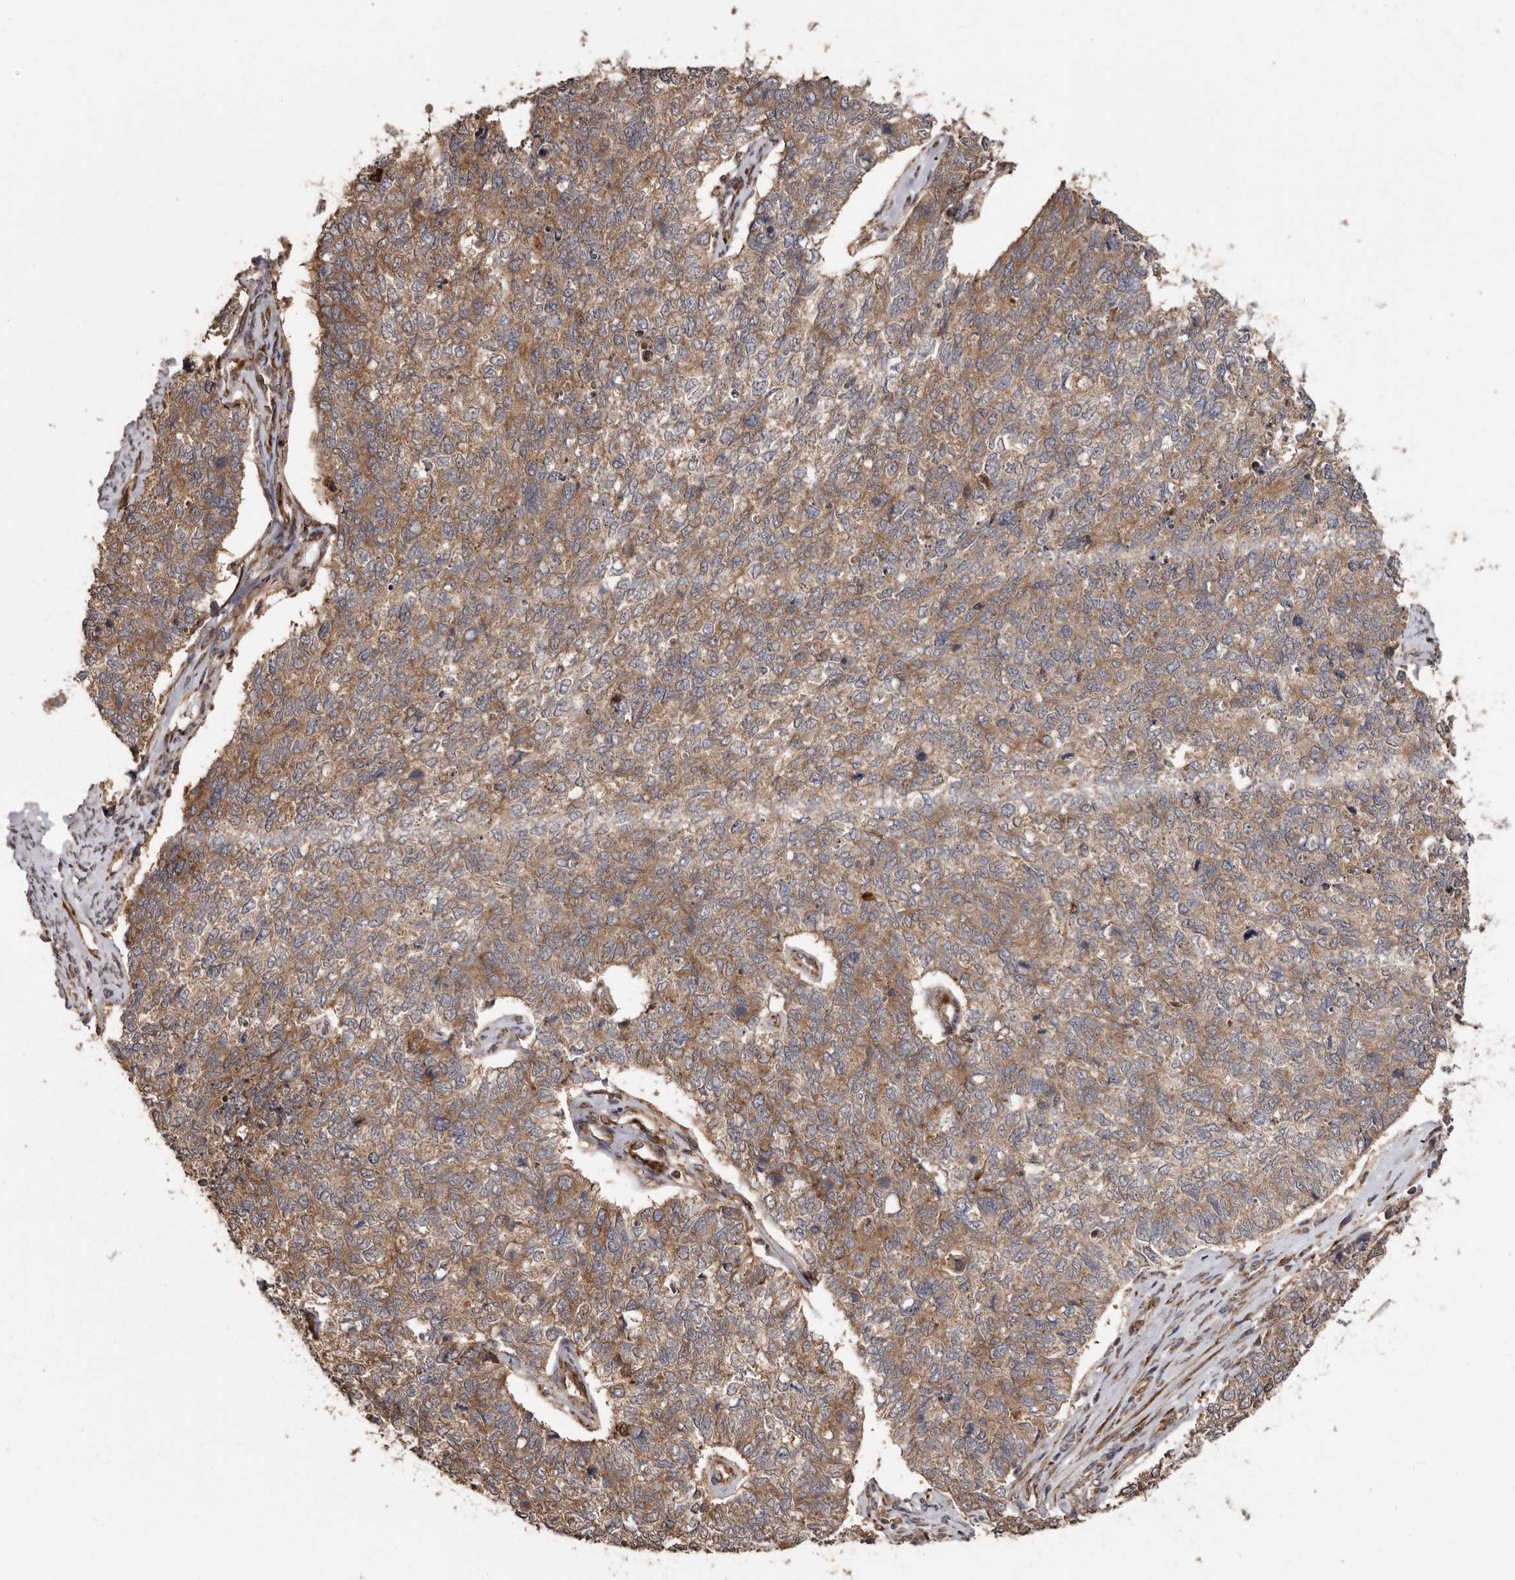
{"staining": {"intensity": "moderate", "quantity": ">75%", "location": "cytoplasmic/membranous"}, "tissue": "cervical cancer", "cell_type": "Tumor cells", "image_type": "cancer", "snomed": [{"axis": "morphology", "description": "Squamous cell carcinoma, NOS"}, {"axis": "topography", "description": "Cervix"}], "caption": "Tumor cells reveal medium levels of moderate cytoplasmic/membranous positivity in about >75% of cells in human cervical cancer.", "gene": "FLAD1", "patient": {"sex": "female", "age": 63}}